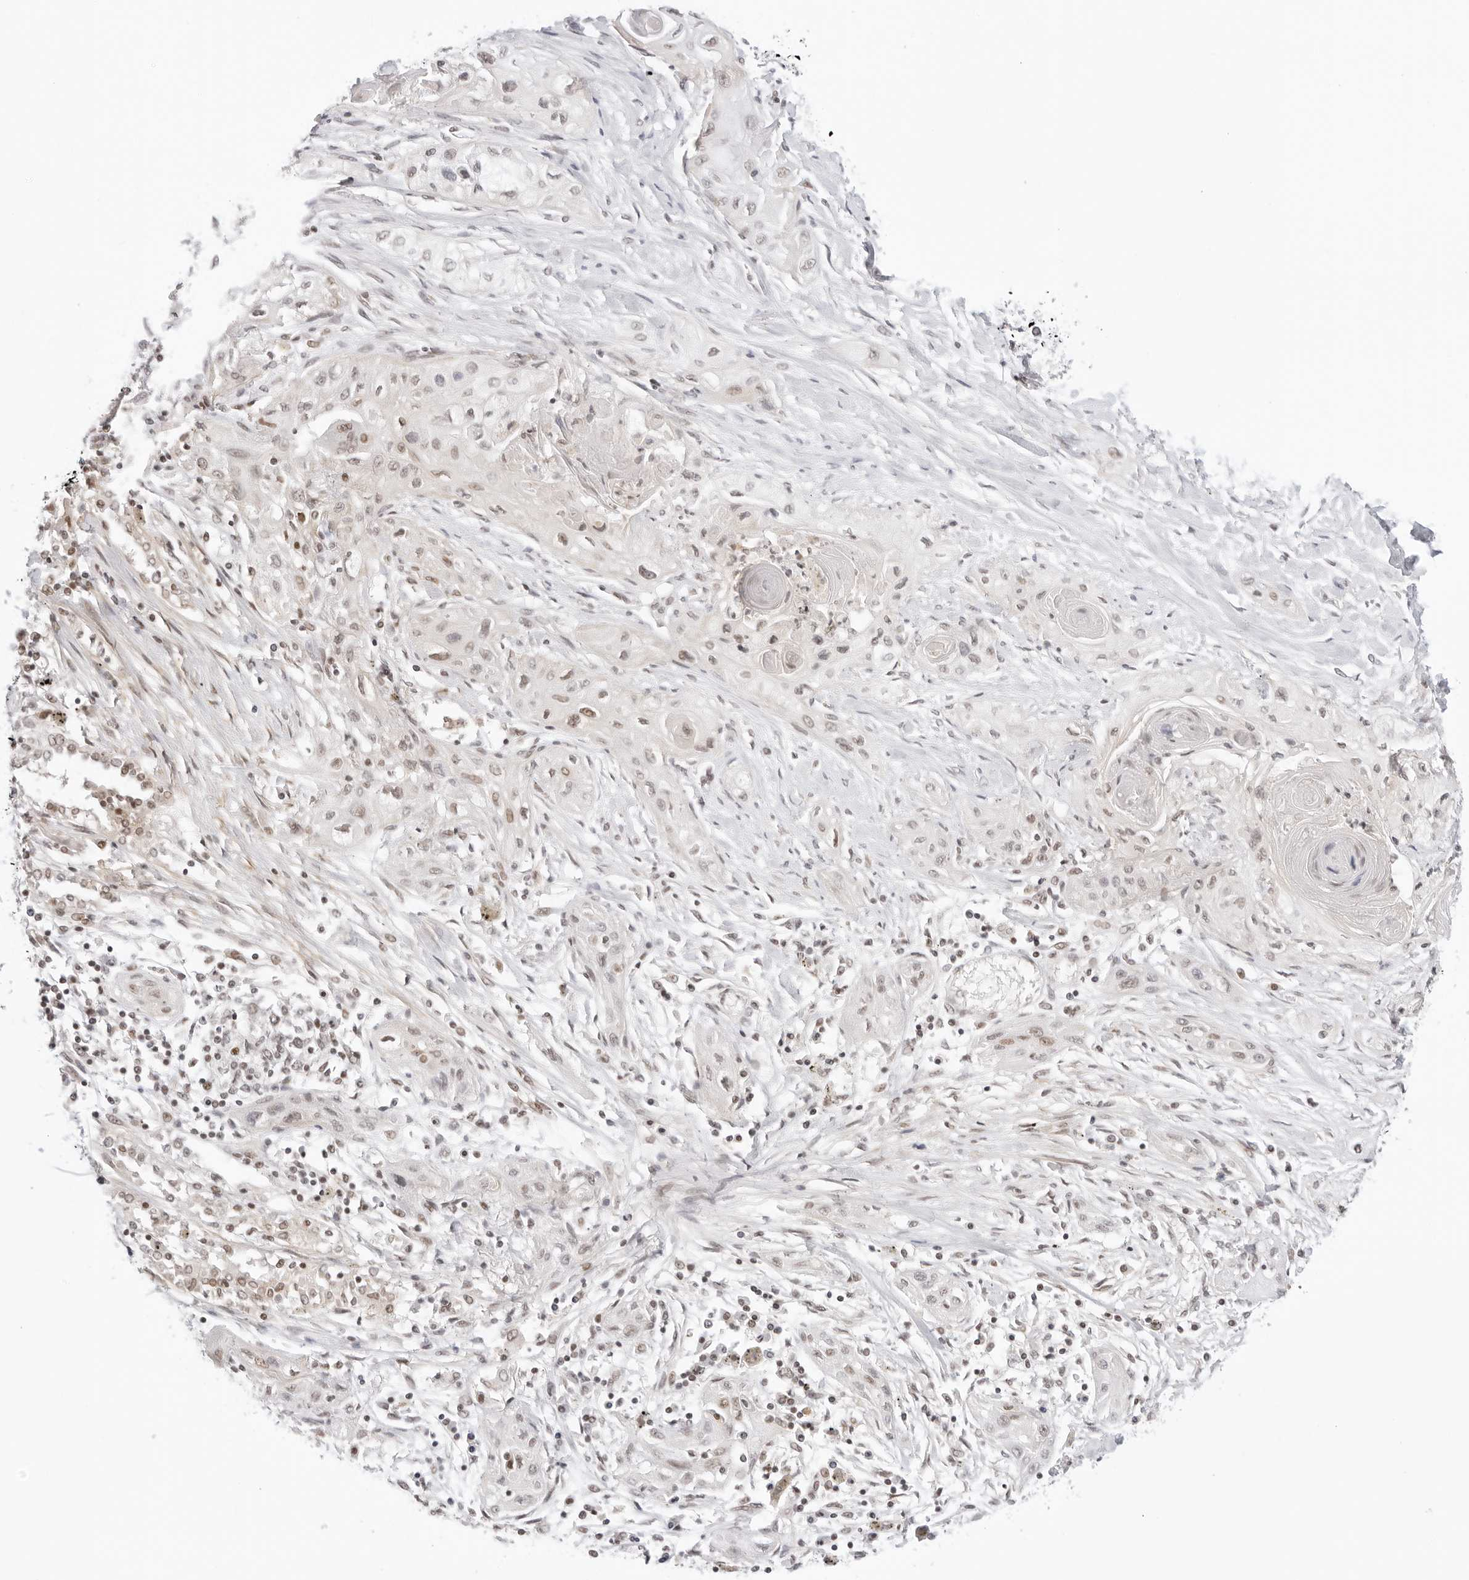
{"staining": {"intensity": "weak", "quantity": ">75%", "location": "nuclear"}, "tissue": "lung cancer", "cell_type": "Tumor cells", "image_type": "cancer", "snomed": [{"axis": "morphology", "description": "Squamous cell carcinoma, NOS"}, {"axis": "topography", "description": "Lung"}], "caption": "A low amount of weak nuclear expression is seen in about >75% of tumor cells in lung cancer tissue.", "gene": "TCIM", "patient": {"sex": "female", "age": 47}}